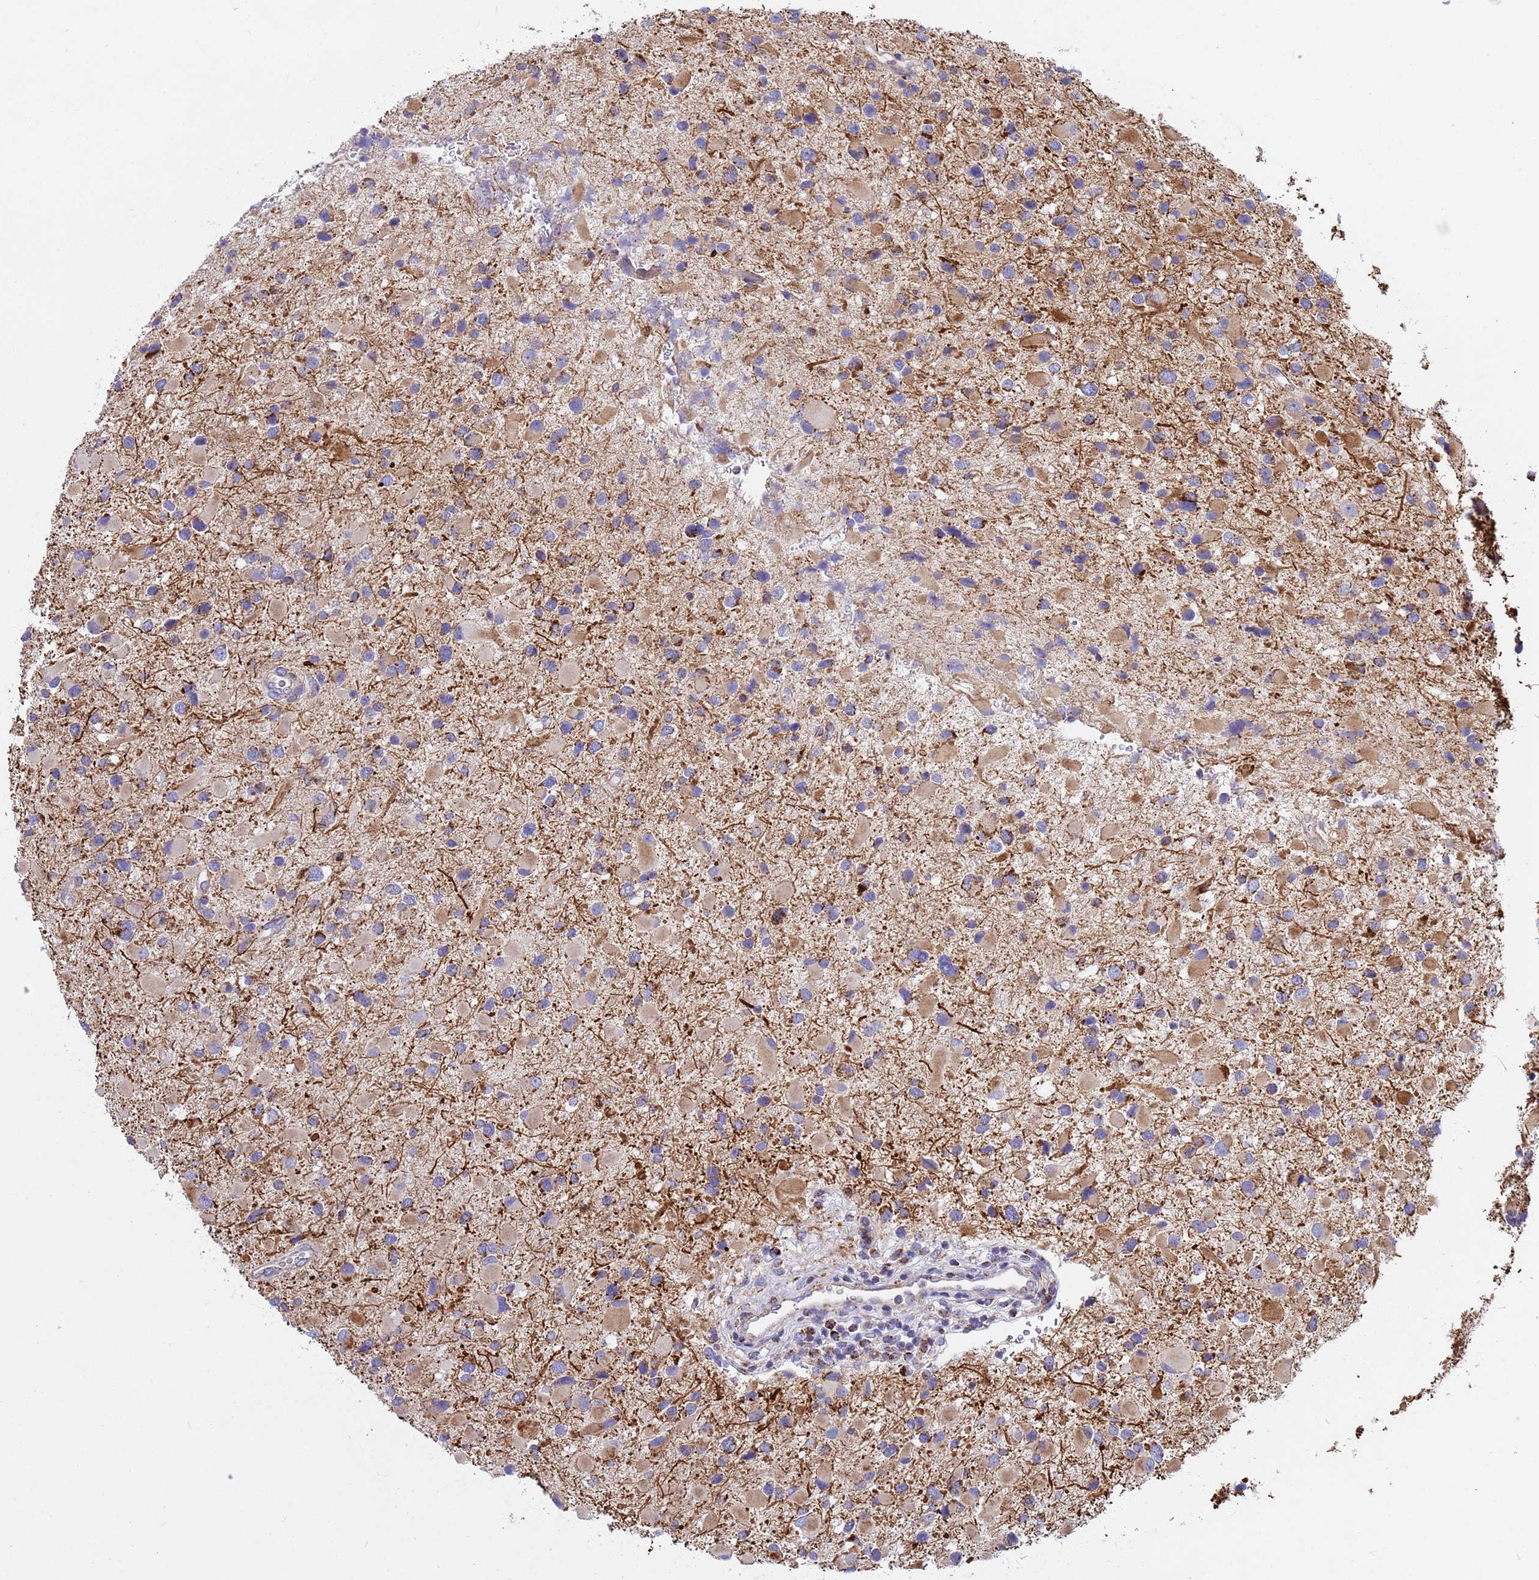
{"staining": {"intensity": "moderate", "quantity": "<25%", "location": "cytoplasmic/membranous"}, "tissue": "glioma", "cell_type": "Tumor cells", "image_type": "cancer", "snomed": [{"axis": "morphology", "description": "Glioma, malignant, Low grade"}, {"axis": "topography", "description": "Brain"}], "caption": "IHC (DAB (3,3'-diaminobenzidine)) staining of human malignant glioma (low-grade) reveals moderate cytoplasmic/membranous protein staining in about <25% of tumor cells.", "gene": "TUBGCP3", "patient": {"sex": "female", "age": 32}}